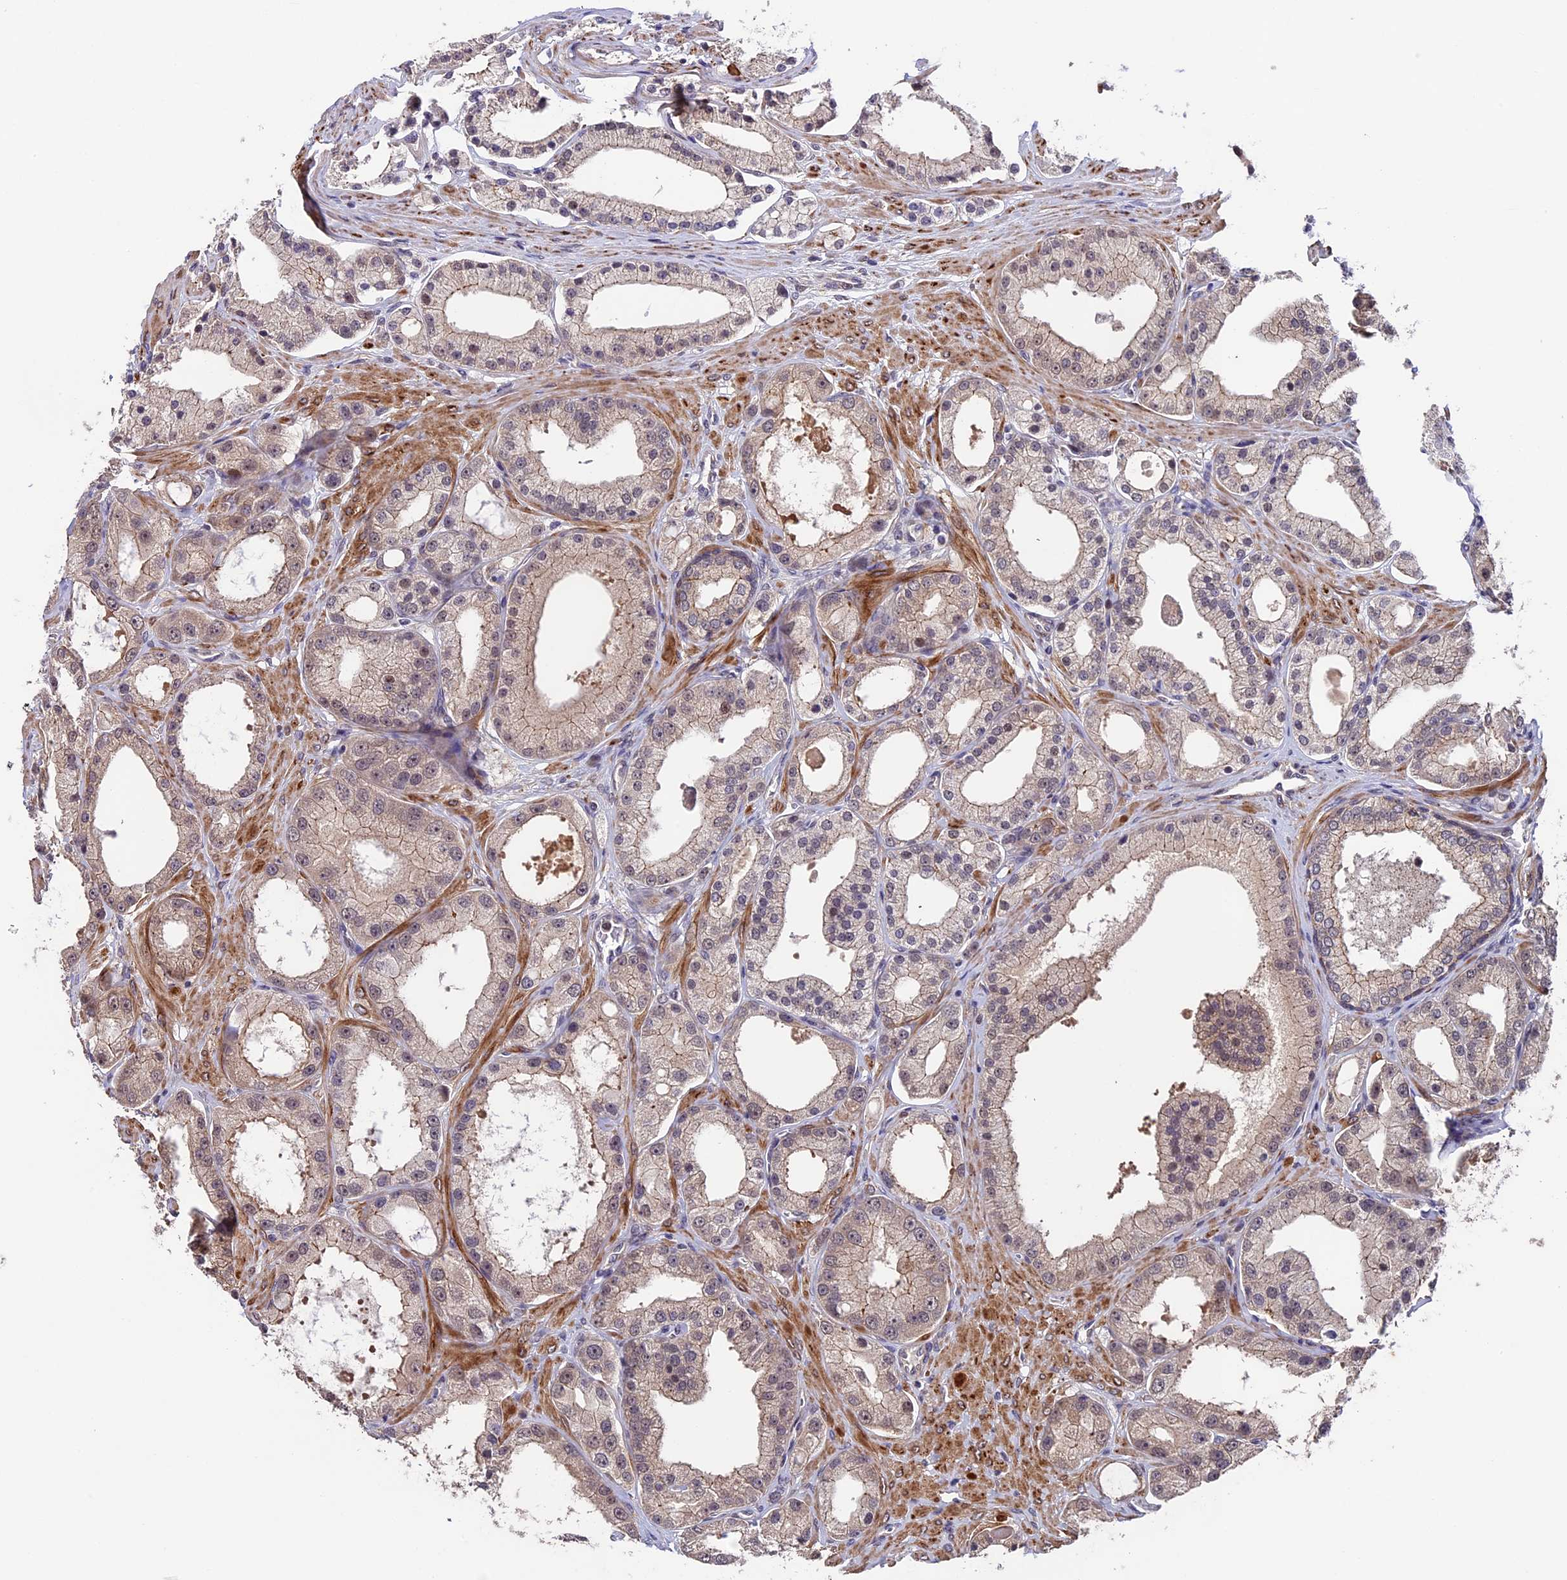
{"staining": {"intensity": "weak", "quantity": ">75%", "location": "cytoplasmic/membranous"}, "tissue": "prostate cancer", "cell_type": "Tumor cells", "image_type": "cancer", "snomed": [{"axis": "morphology", "description": "Adenocarcinoma, Low grade"}, {"axis": "topography", "description": "Prostate"}], "caption": "Protein expression analysis of prostate adenocarcinoma (low-grade) displays weak cytoplasmic/membranous positivity in about >75% of tumor cells. The staining was performed using DAB (3,3'-diaminobenzidine), with brown indicating positive protein expression. Nuclei are stained blue with hematoxylin.", "gene": "SIPA1L3", "patient": {"sex": "male", "age": 67}}